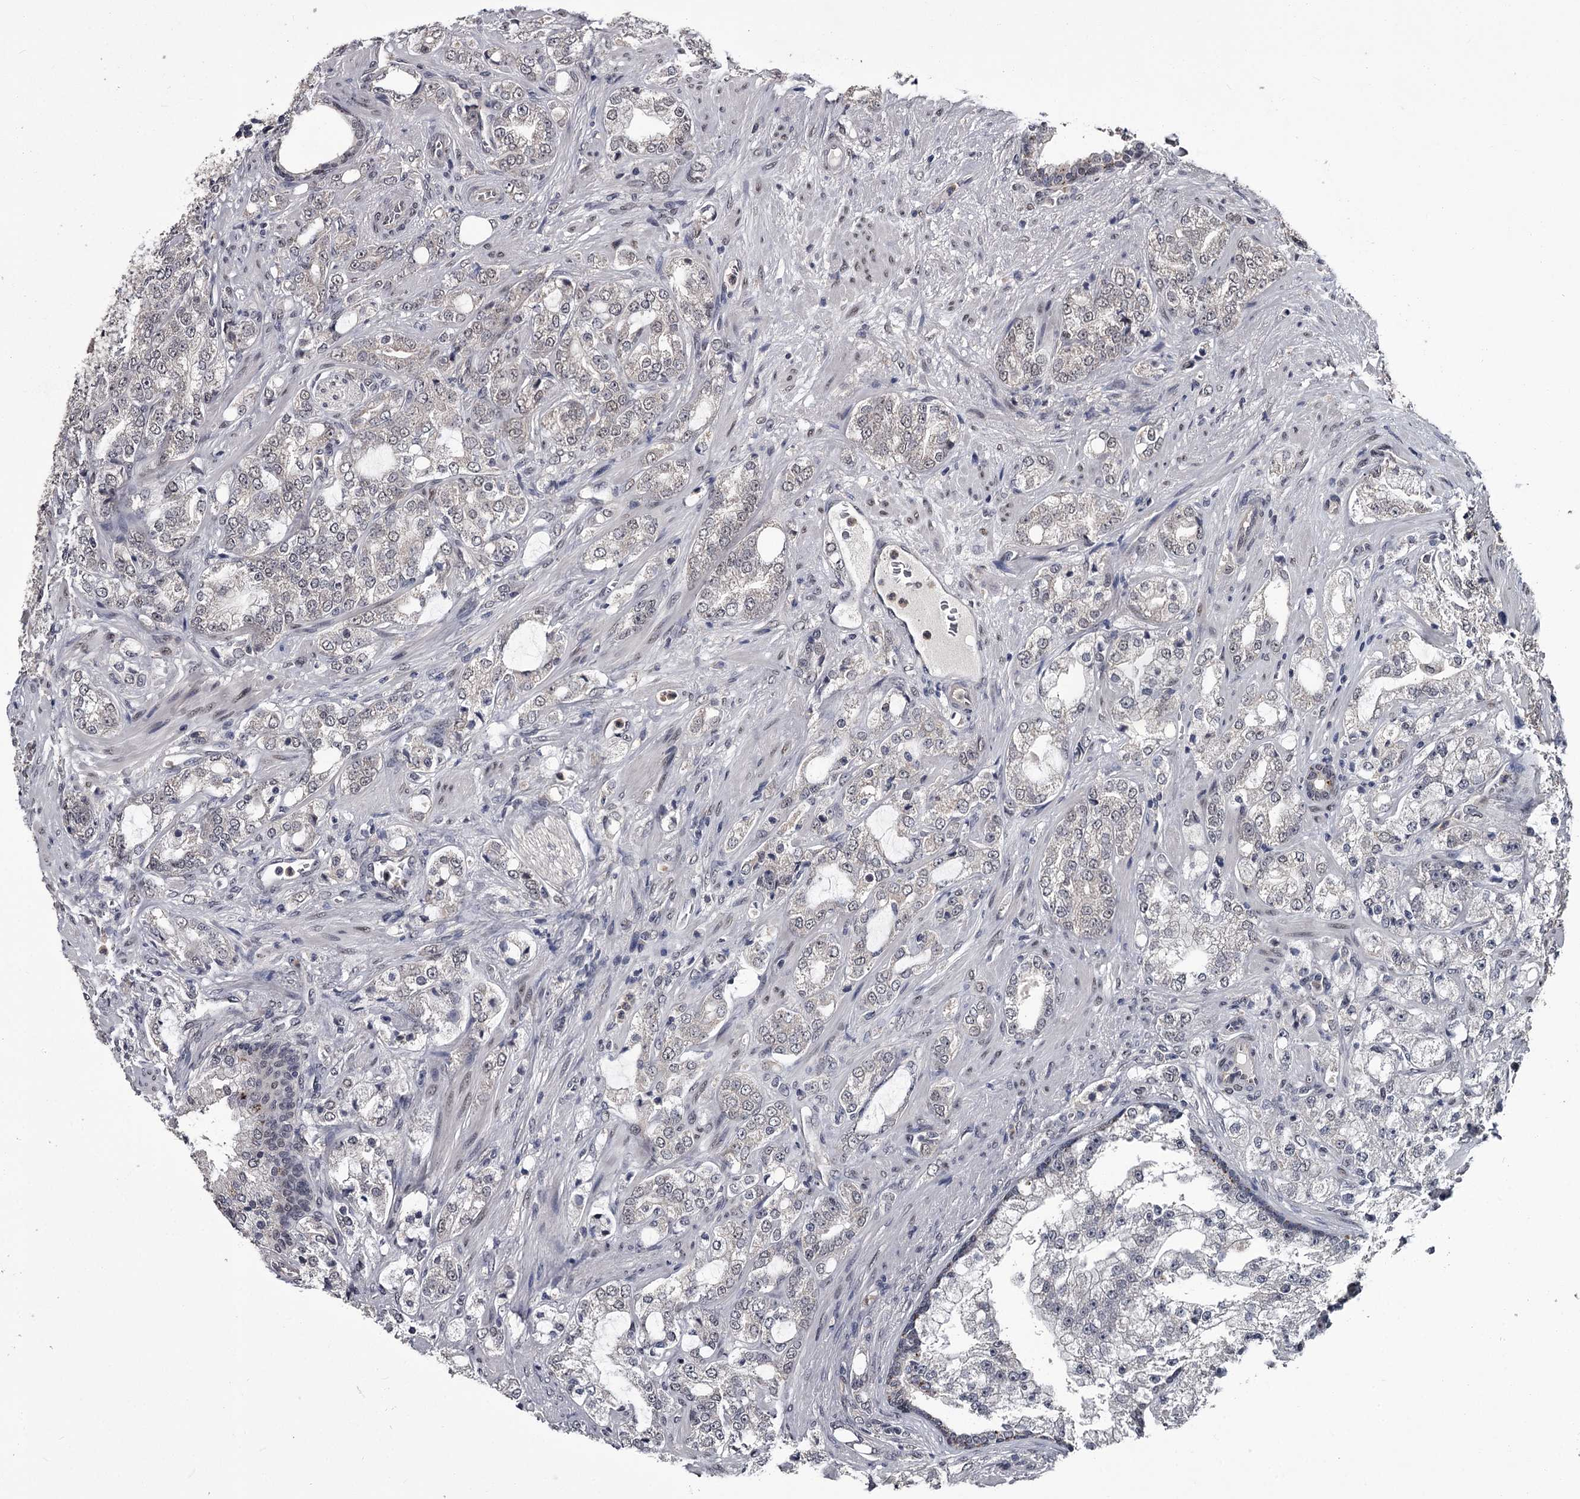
{"staining": {"intensity": "negative", "quantity": "none", "location": "none"}, "tissue": "prostate cancer", "cell_type": "Tumor cells", "image_type": "cancer", "snomed": [{"axis": "morphology", "description": "Adenocarcinoma, High grade"}, {"axis": "topography", "description": "Prostate"}], "caption": "Photomicrograph shows no protein staining in tumor cells of prostate cancer tissue.", "gene": "PRPF40B", "patient": {"sex": "male", "age": 64}}